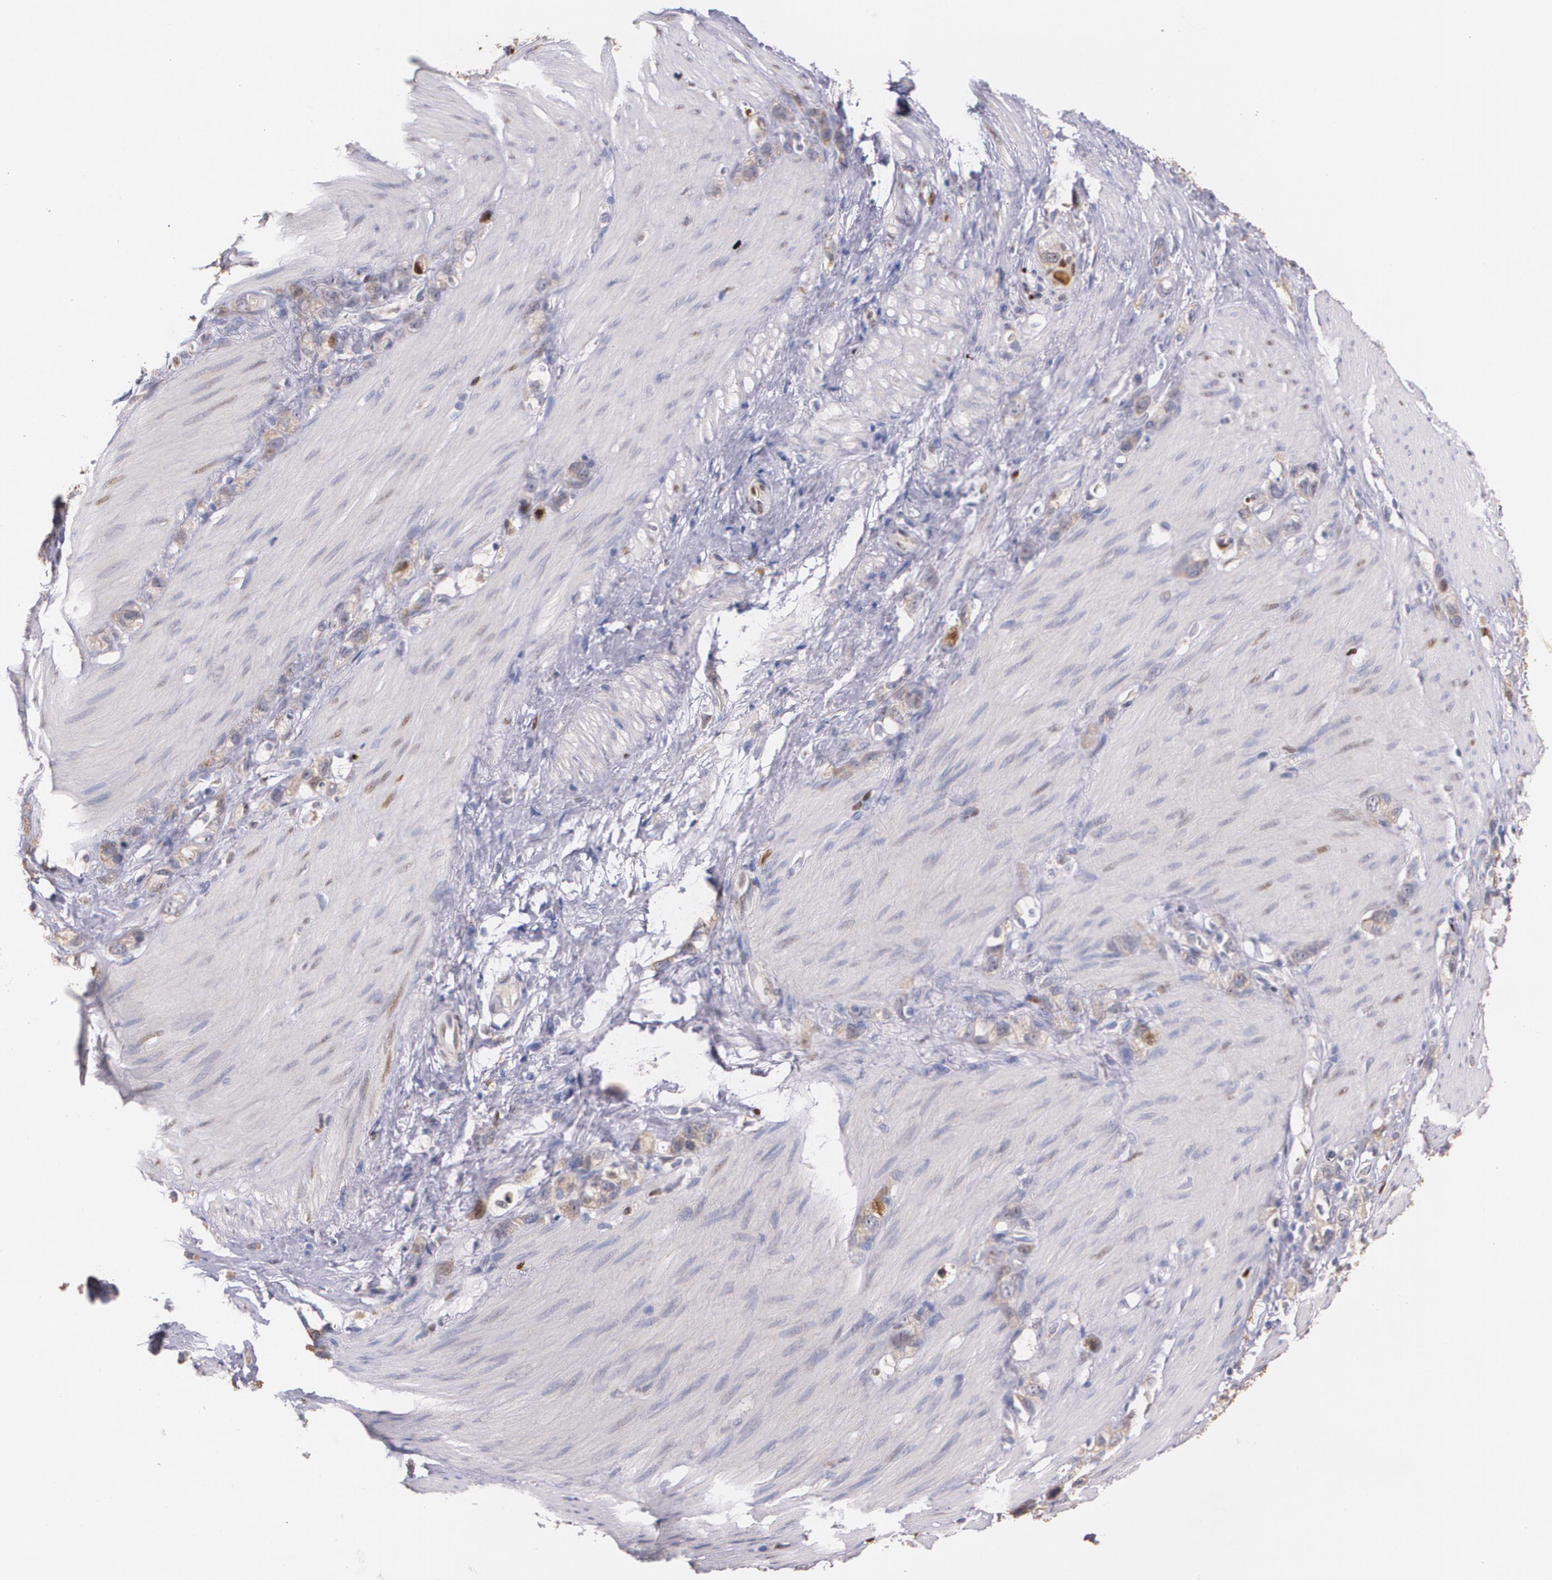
{"staining": {"intensity": "weak", "quantity": ">75%", "location": "cytoplasmic/membranous"}, "tissue": "stomach cancer", "cell_type": "Tumor cells", "image_type": "cancer", "snomed": [{"axis": "morphology", "description": "Normal tissue, NOS"}, {"axis": "morphology", "description": "Adenocarcinoma, NOS"}, {"axis": "morphology", "description": "Adenocarcinoma, High grade"}, {"axis": "topography", "description": "Stomach, upper"}, {"axis": "topography", "description": "Stomach"}], "caption": "This image exhibits adenocarcinoma (stomach) stained with immunohistochemistry (IHC) to label a protein in brown. The cytoplasmic/membranous of tumor cells show weak positivity for the protein. Nuclei are counter-stained blue.", "gene": "ATF3", "patient": {"sex": "female", "age": 65}}